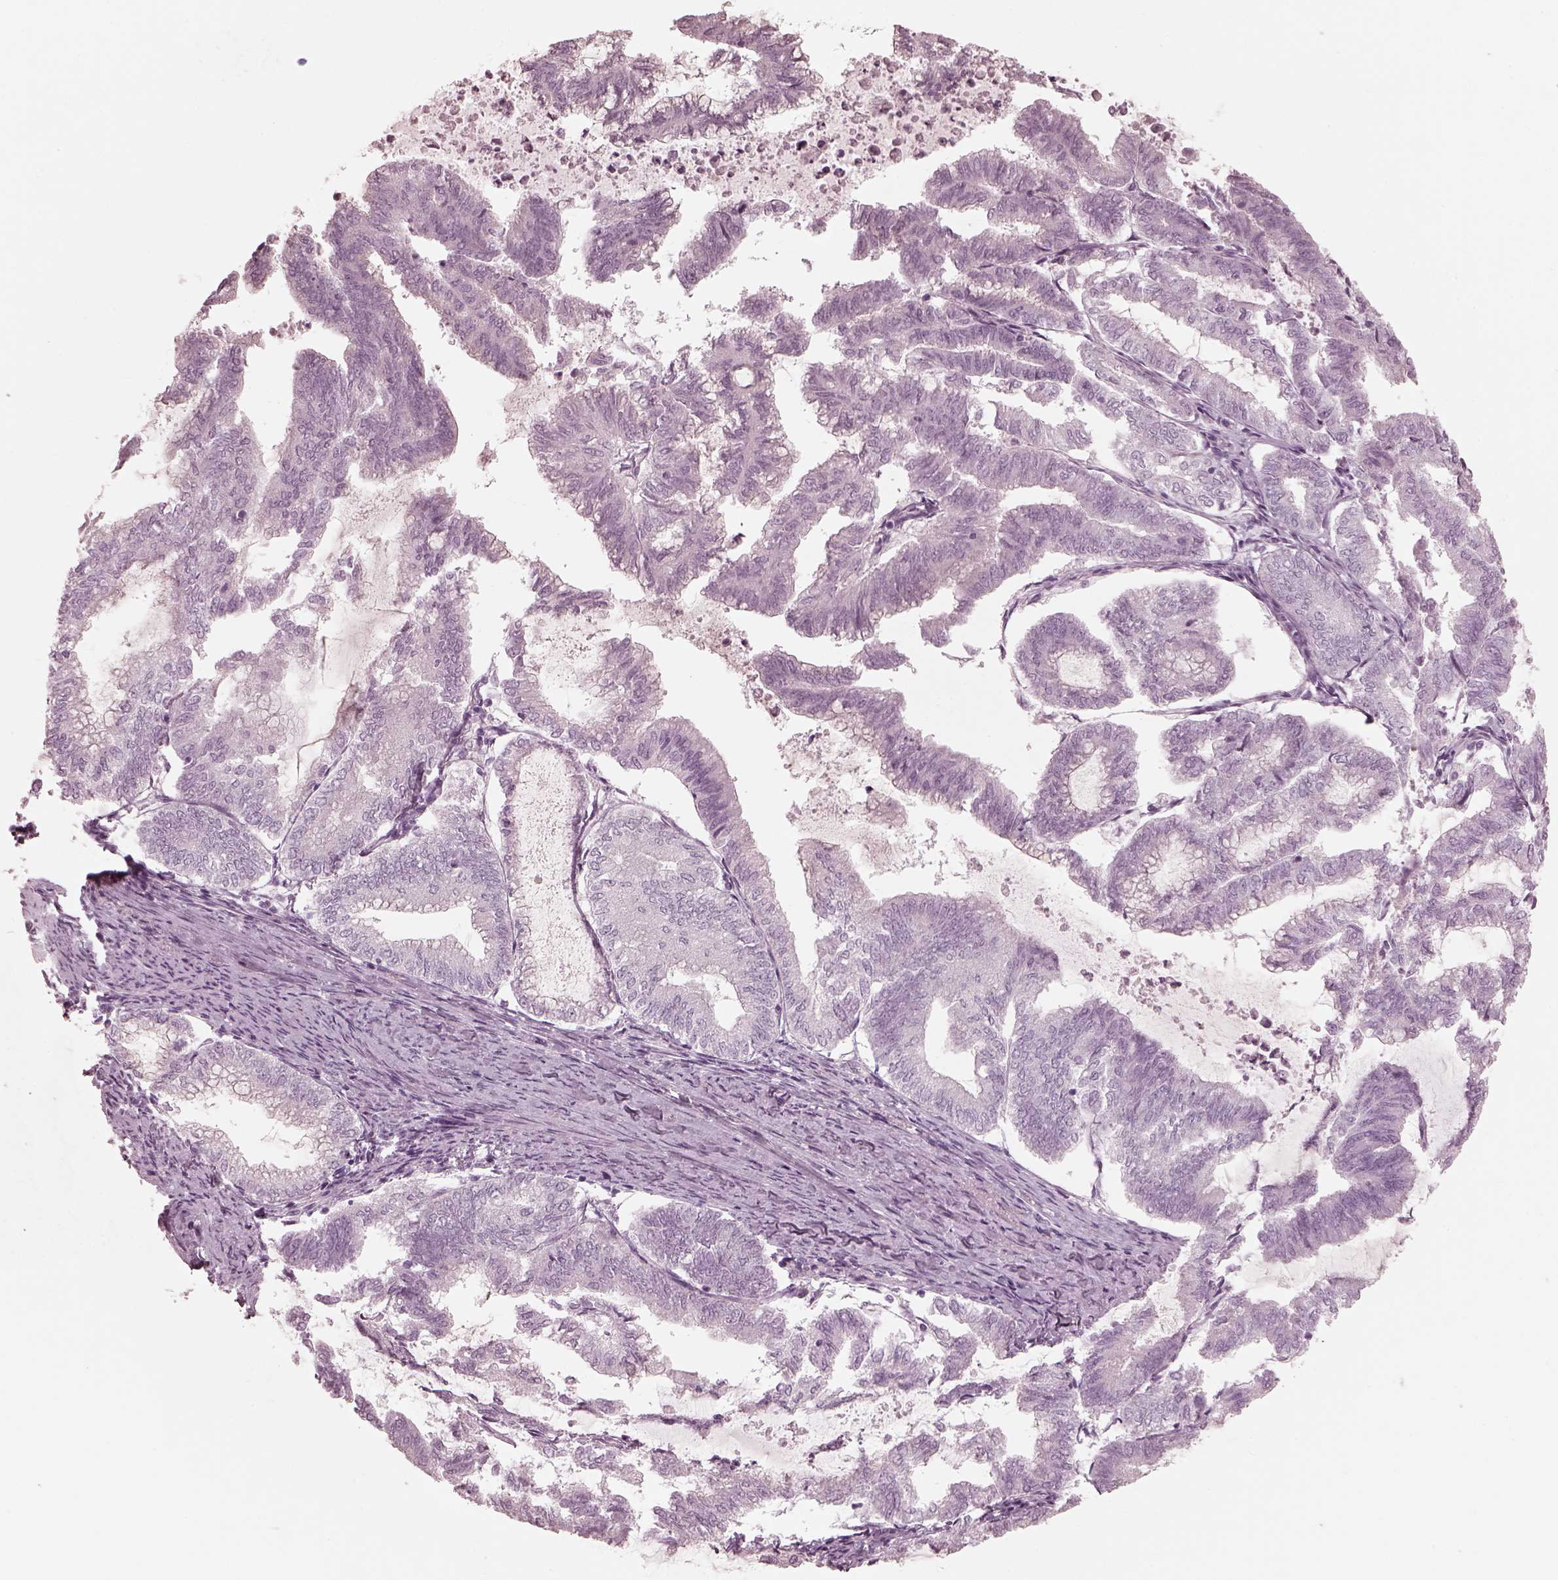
{"staining": {"intensity": "negative", "quantity": "none", "location": "none"}, "tissue": "endometrial cancer", "cell_type": "Tumor cells", "image_type": "cancer", "snomed": [{"axis": "morphology", "description": "Adenocarcinoma, NOS"}, {"axis": "topography", "description": "Endometrium"}], "caption": "DAB immunohistochemical staining of endometrial cancer reveals no significant staining in tumor cells.", "gene": "SAXO2", "patient": {"sex": "female", "age": 79}}